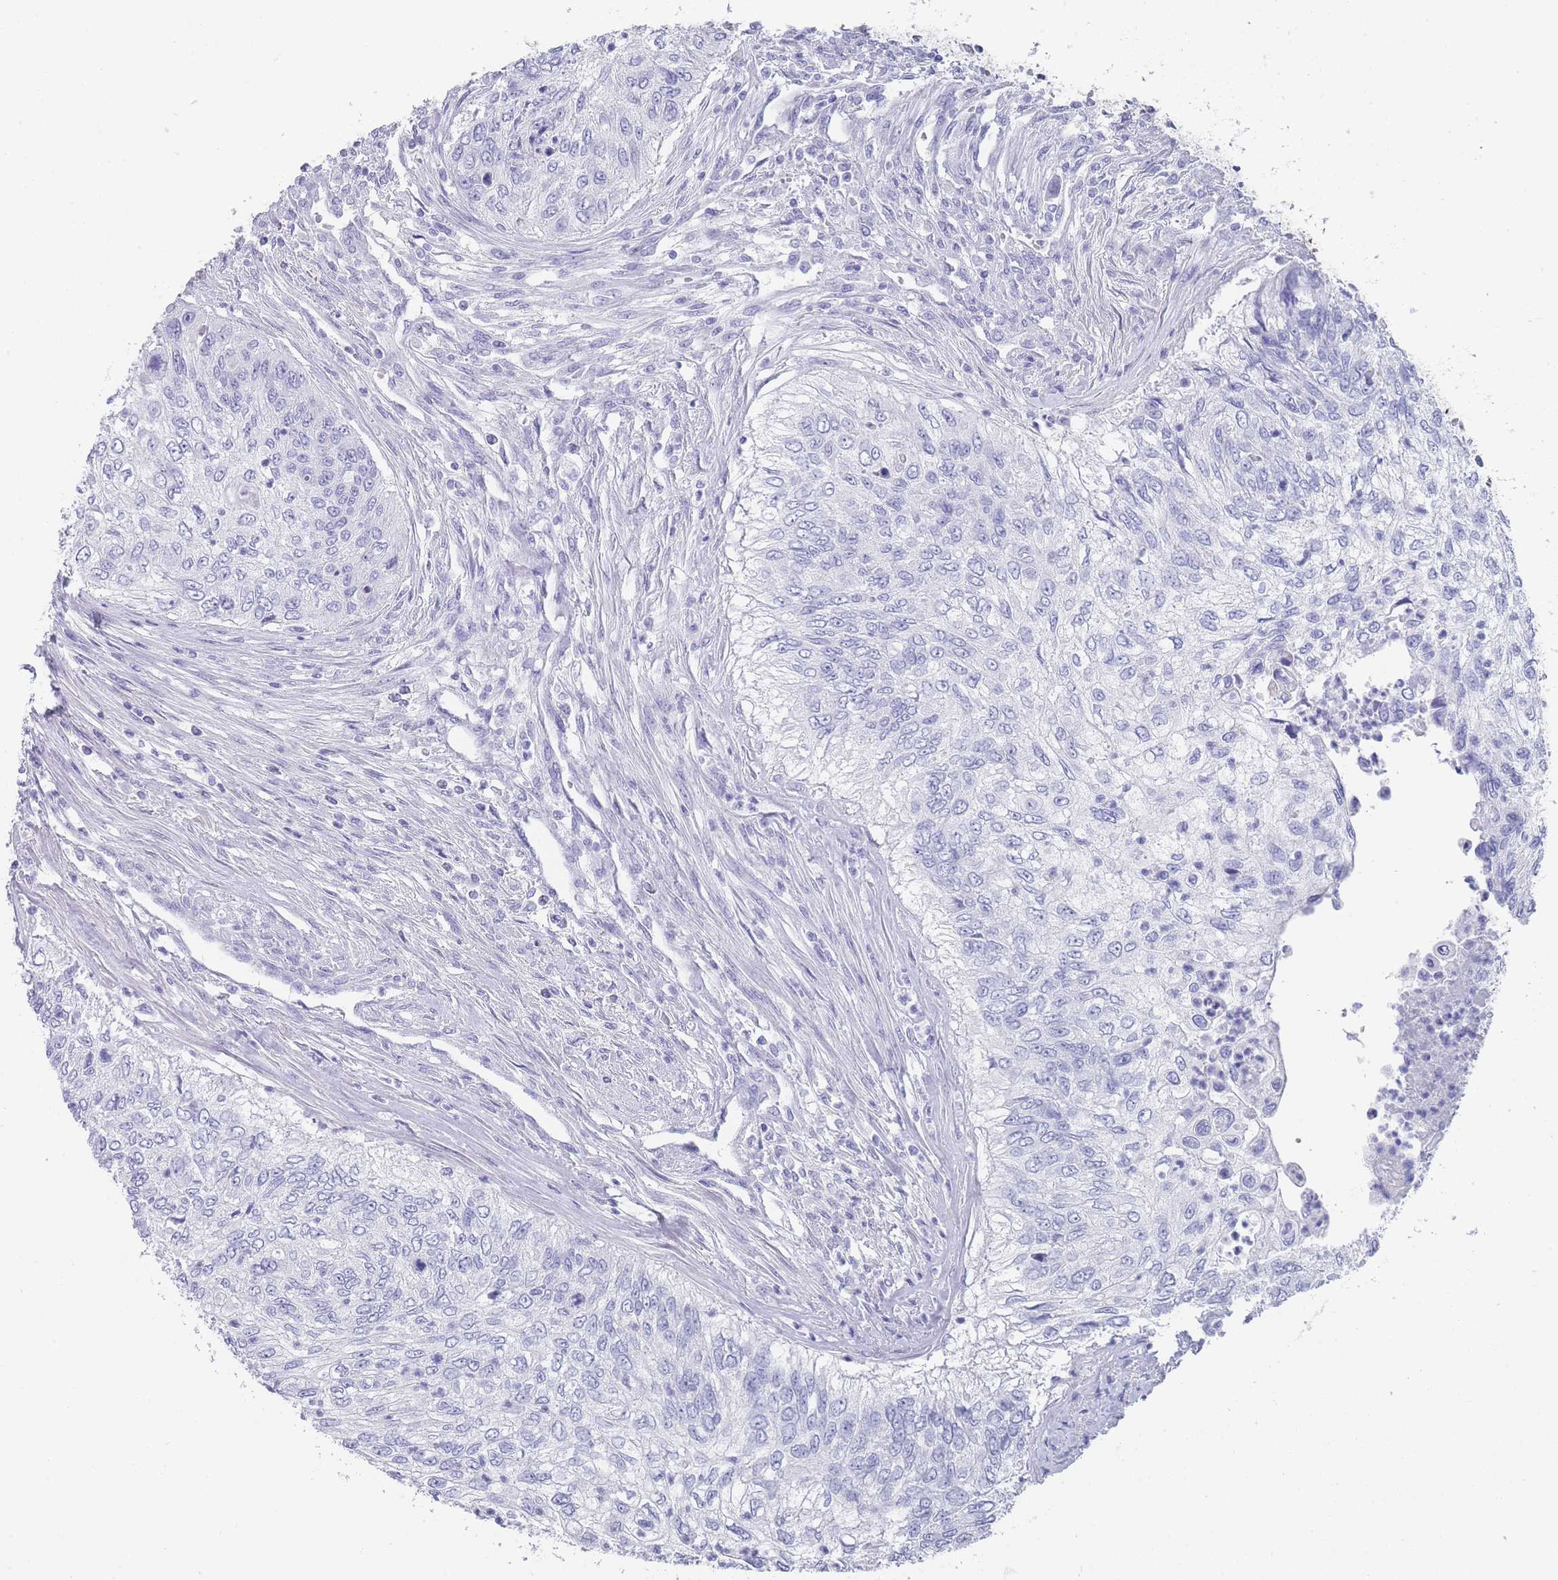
{"staining": {"intensity": "negative", "quantity": "none", "location": "none"}, "tissue": "urothelial cancer", "cell_type": "Tumor cells", "image_type": "cancer", "snomed": [{"axis": "morphology", "description": "Urothelial carcinoma, High grade"}, {"axis": "topography", "description": "Urinary bladder"}], "caption": "DAB immunohistochemical staining of urothelial carcinoma (high-grade) shows no significant staining in tumor cells.", "gene": "RAB2B", "patient": {"sex": "female", "age": 60}}